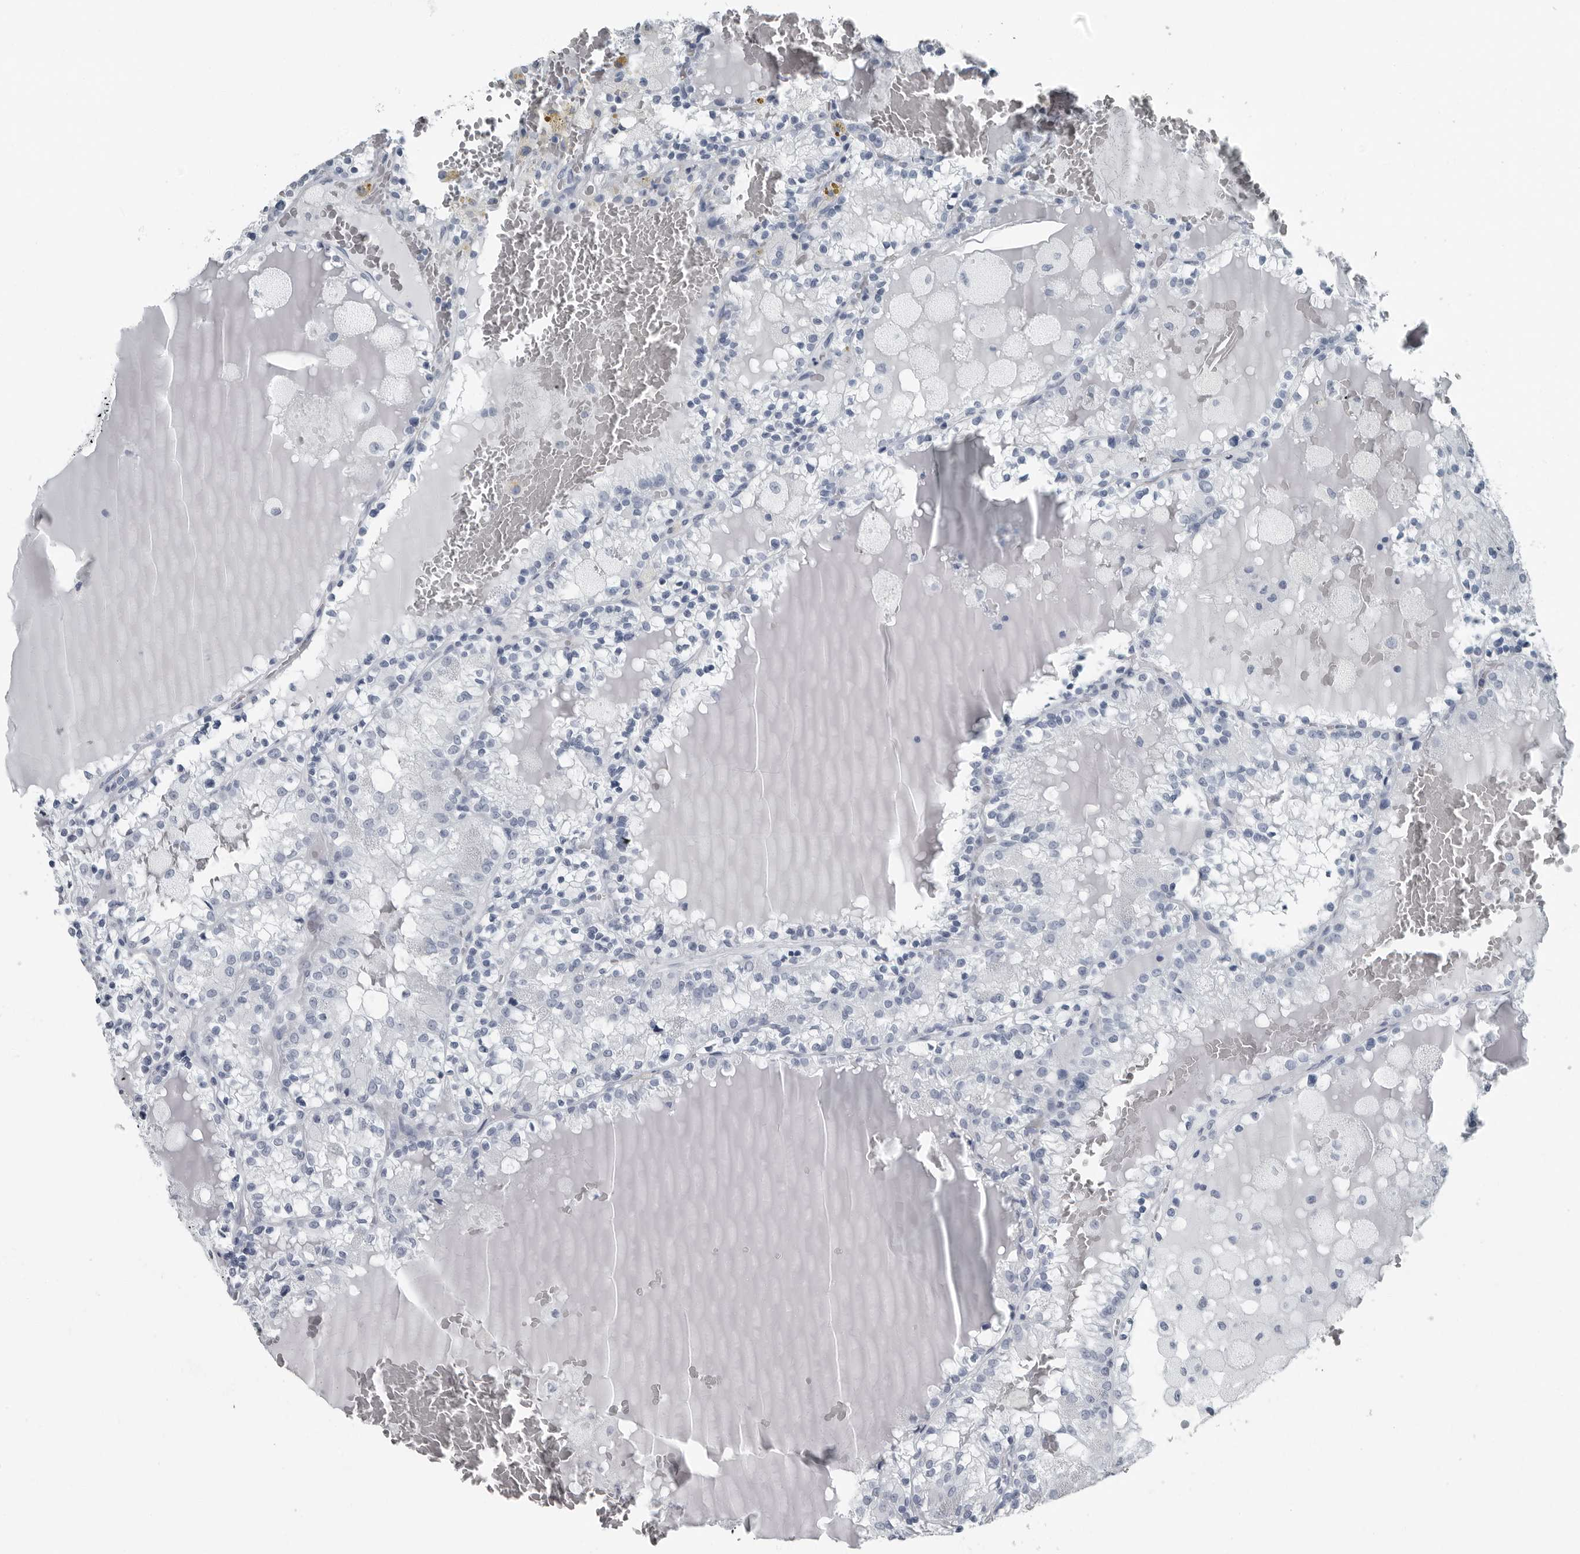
{"staining": {"intensity": "negative", "quantity": "none", "location": "none"}, "tissue": "renal cancer", "cell_type": "Tumor cells", "image_type": "cancer", "snomed": [{"axis": "morphology", "description": "Adenocarcinoma, NOS"}, {"axis": "topography", "description": "Kidney"}], "caption": "This is an immunohistochemistry (IHC) histopathology image of human renal cancer (adenocarcinoma). There is no positivity in tumor cells.", "gene": "PRSS1", "patient": {"sex": "female", "age": 56}}